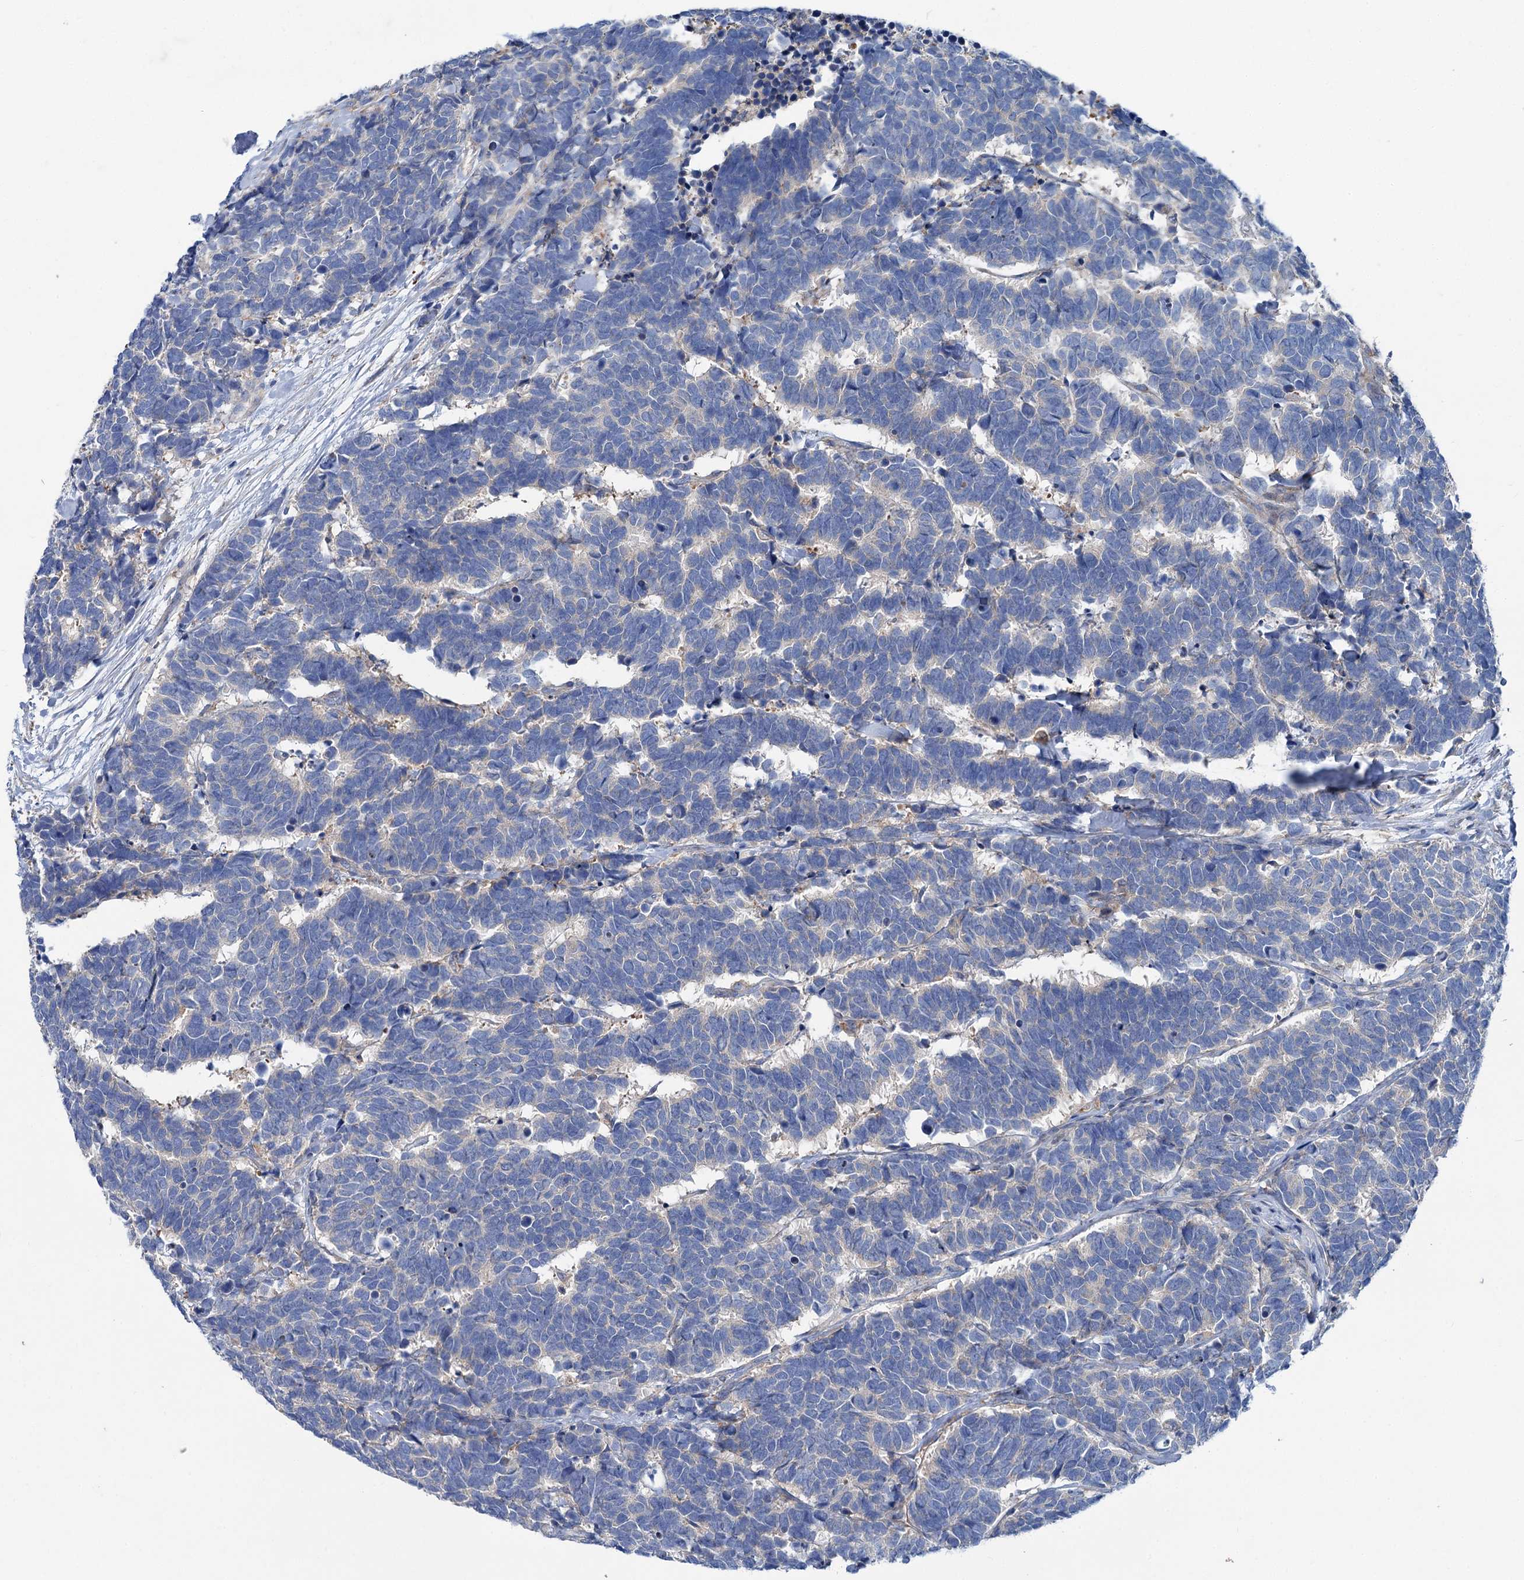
{"staining": {"intensity": "negative", "quantity": "none", "location": "none"}, "tissue": "carcinoid", "cell_type": "Tumor cells", "image_type": "cancer", "snomed": [{"axis": "morphology", "description": "Carcinoma, NOS"}, {"axis": "morphology", "description": "Carcinoid, malignant, NOS"}, {"axis": "topography", "description": "Urinary bladder"}], "caption": "This is an immunohistochemistry image of carcinoid. There is no expression in tumor cells.", "gene": "TRIM55", "patient": {"sex": "male", "age": 57}}